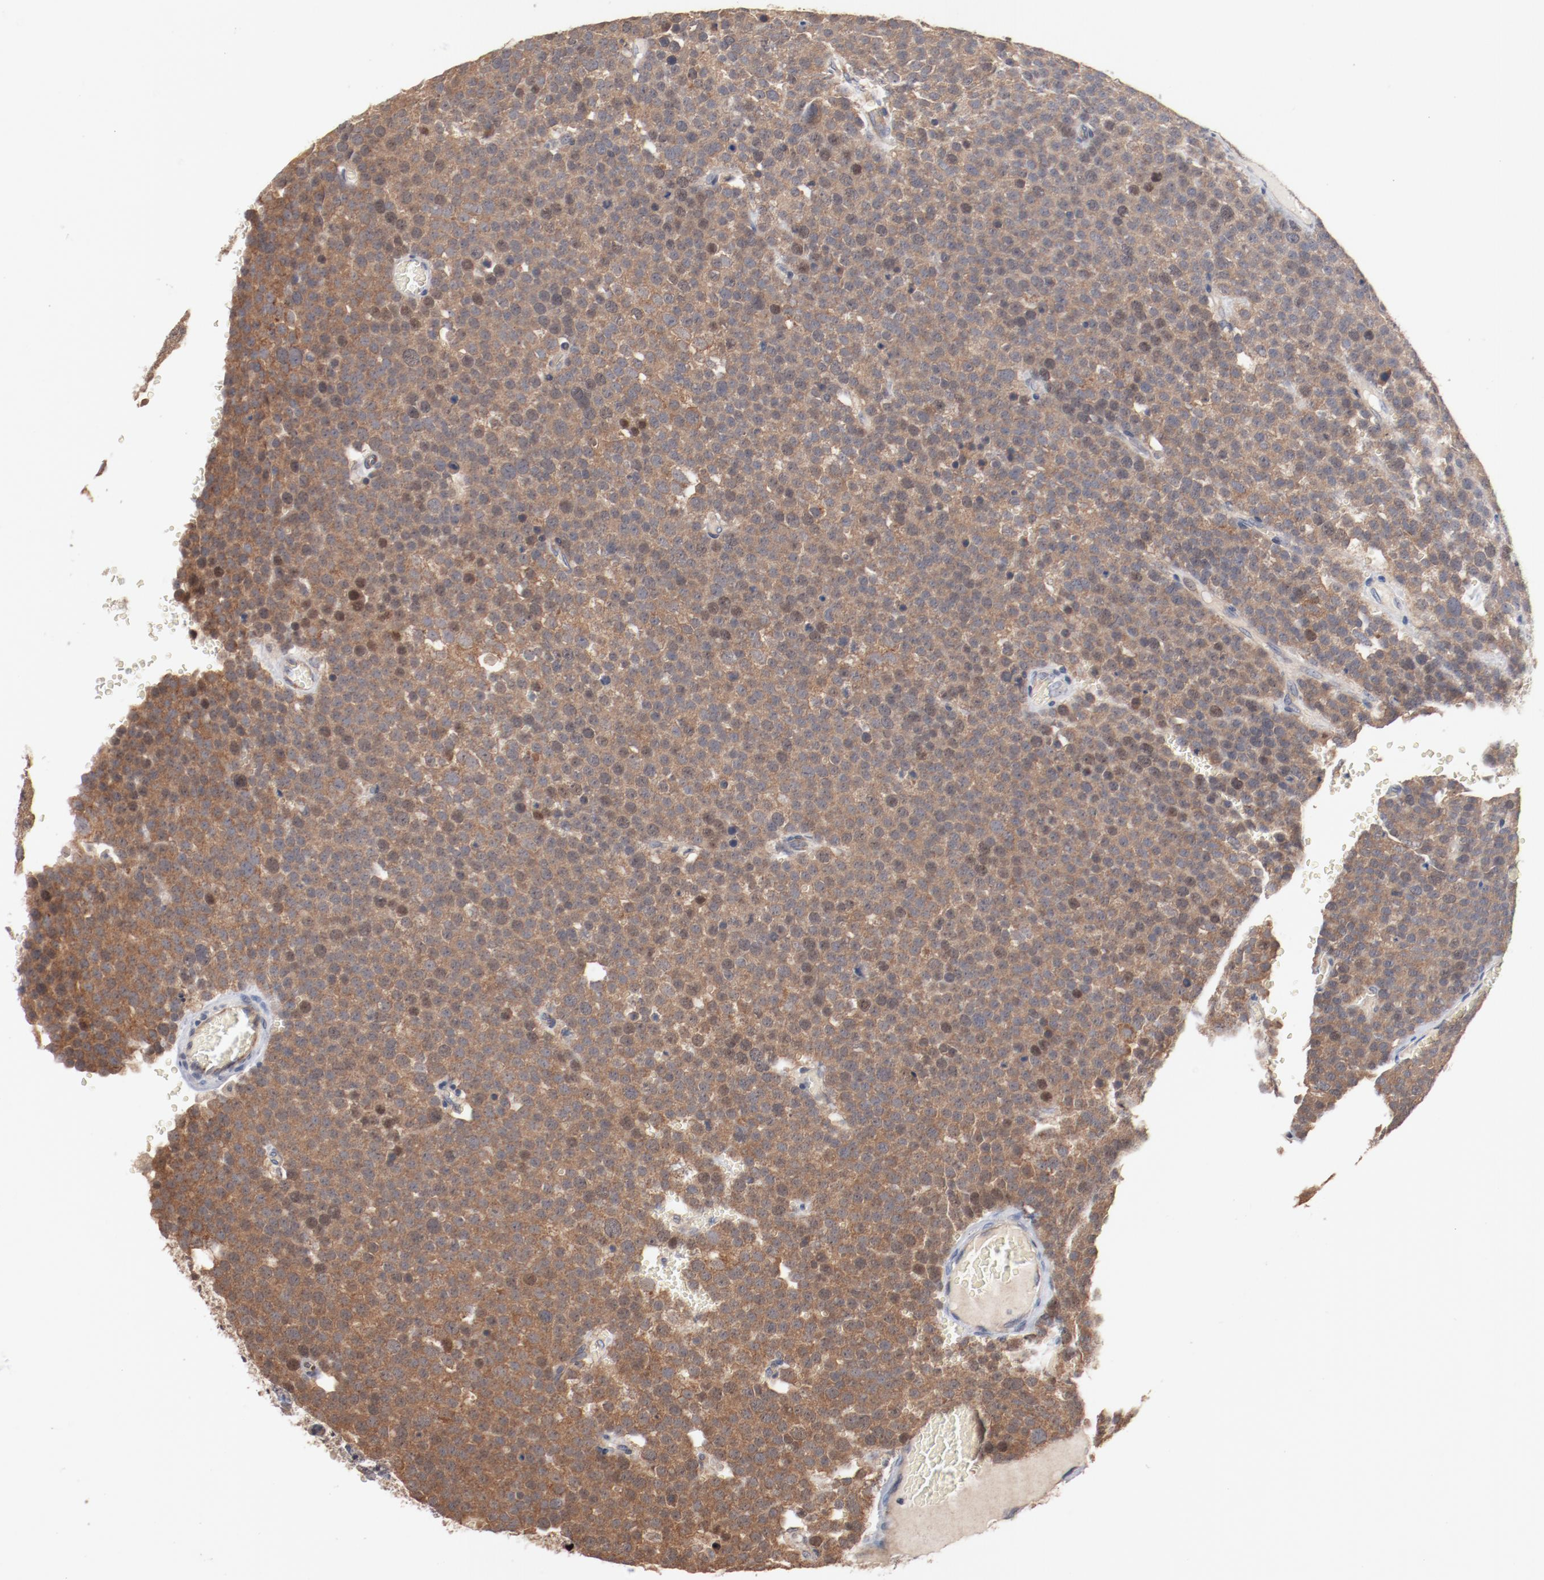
{"staining": {"intensity": "strong", "quantity": ">75%", "location": "cytoplasmic/membranous,nuclear"}, "tissue": "testis cancer", "cell_type": "Tumor cells", "image_type": "cancer", "snomed": [{"axis": "morphology", "description": "Seminoma, NOS"}, {"axis": "topography", "description": "Testis"}], "caption": "Brown immunohistochemical staining in testis cancer shows strong cytoplasmic/membranous and nuclear expression in approximately >75% of tumor cells.", "gene": "RNASE11", "patient": {"sex": "male", "age": 71}}